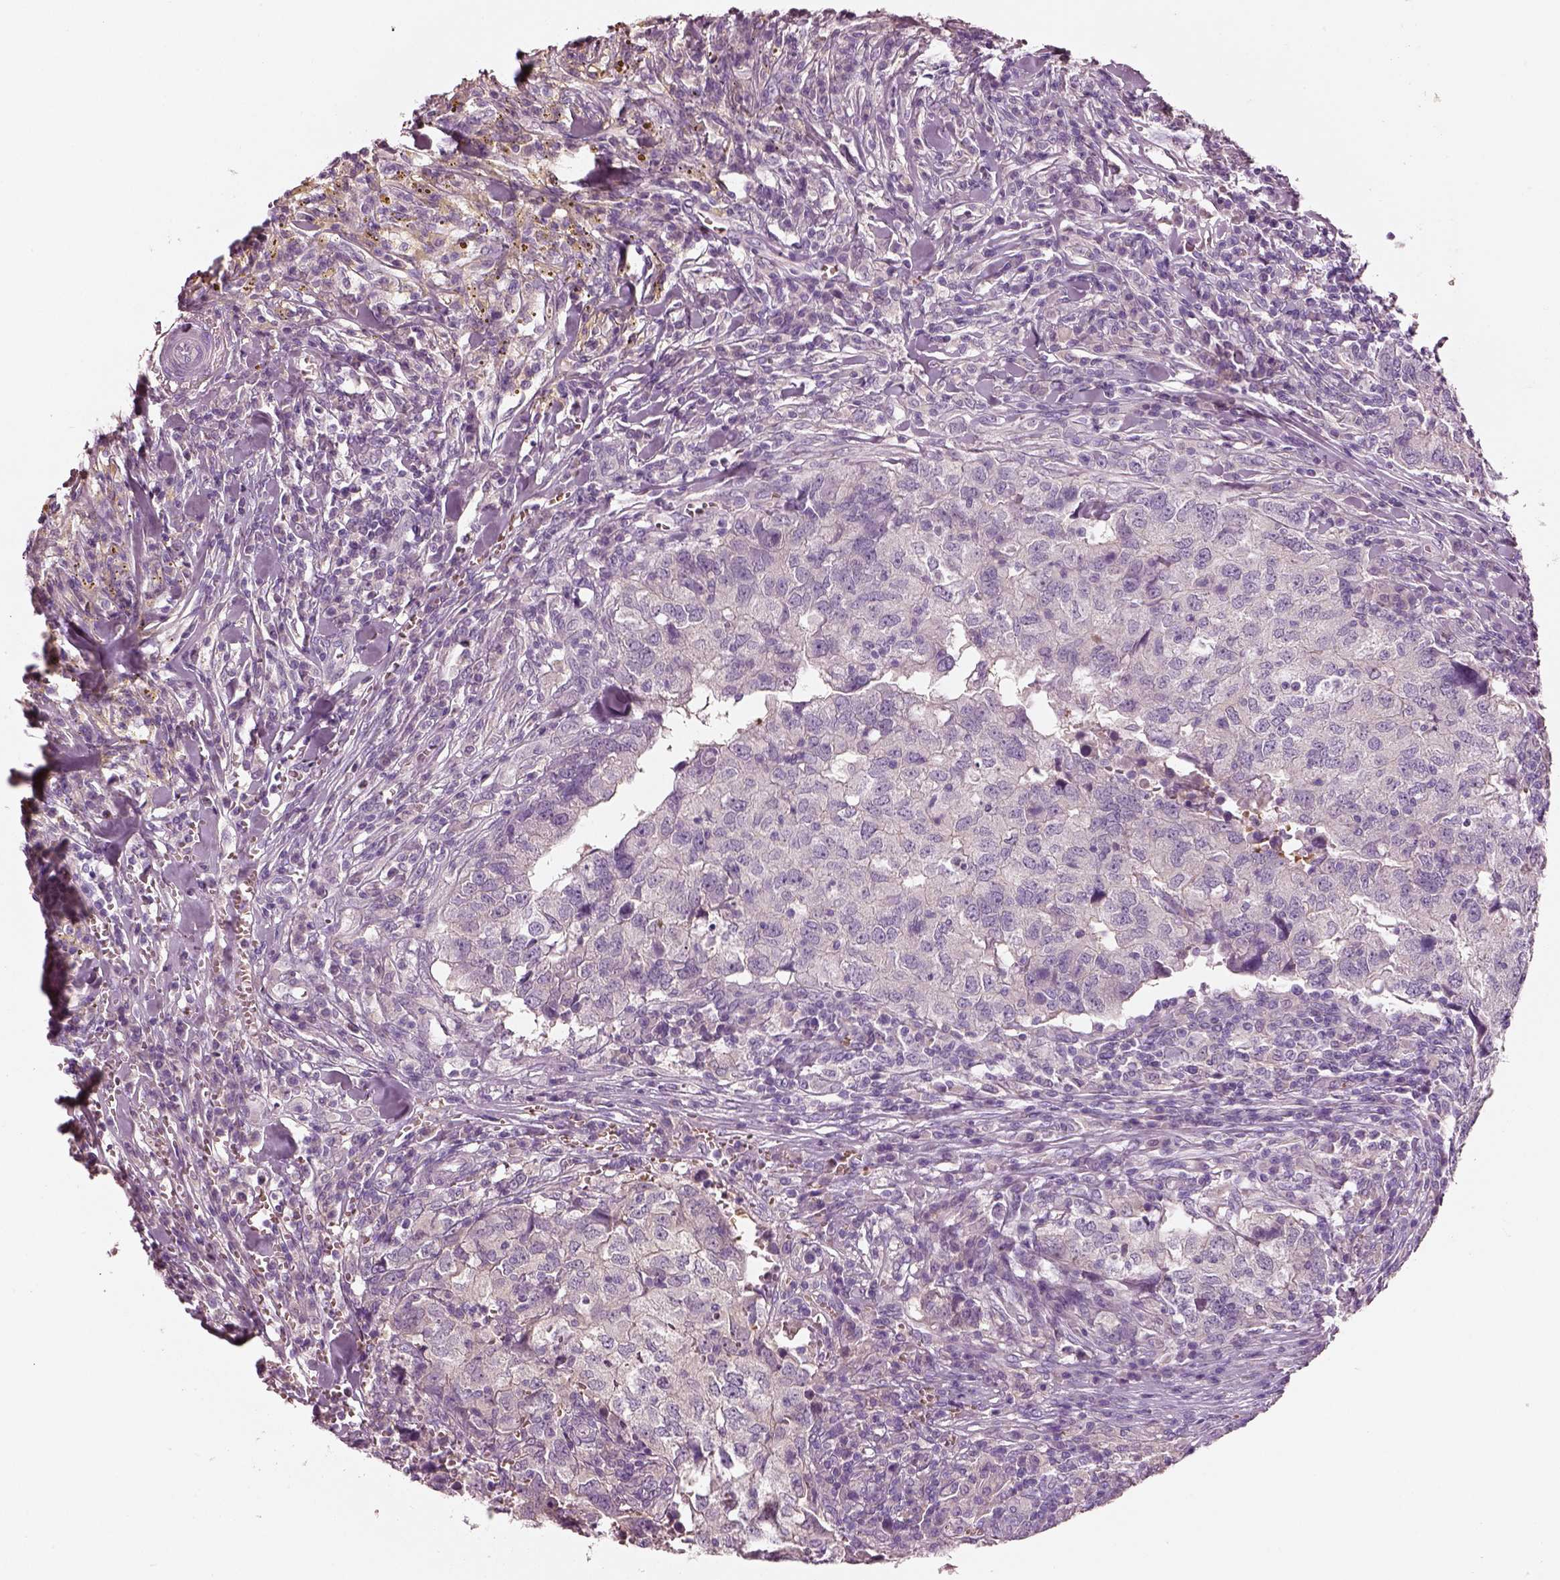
{"staining": {"intensity": "negative", "quantity": "none", "location": "none"}, "tissue": "breast cancer", "cell_type": "Tumor cells", "image_type": "cancer", "snomed": [{"axis": "morphology", "description": "Duct carcinoma"}, {"axis": "topography", "description": "Breast"}], "caption": "Protein analysis of breast cancer (intraductal carcinoma) demonstrates no significant staining in tumor cells.", "gene": "ELSPBP1", "patient": {"sex": "female", "age": 30}}